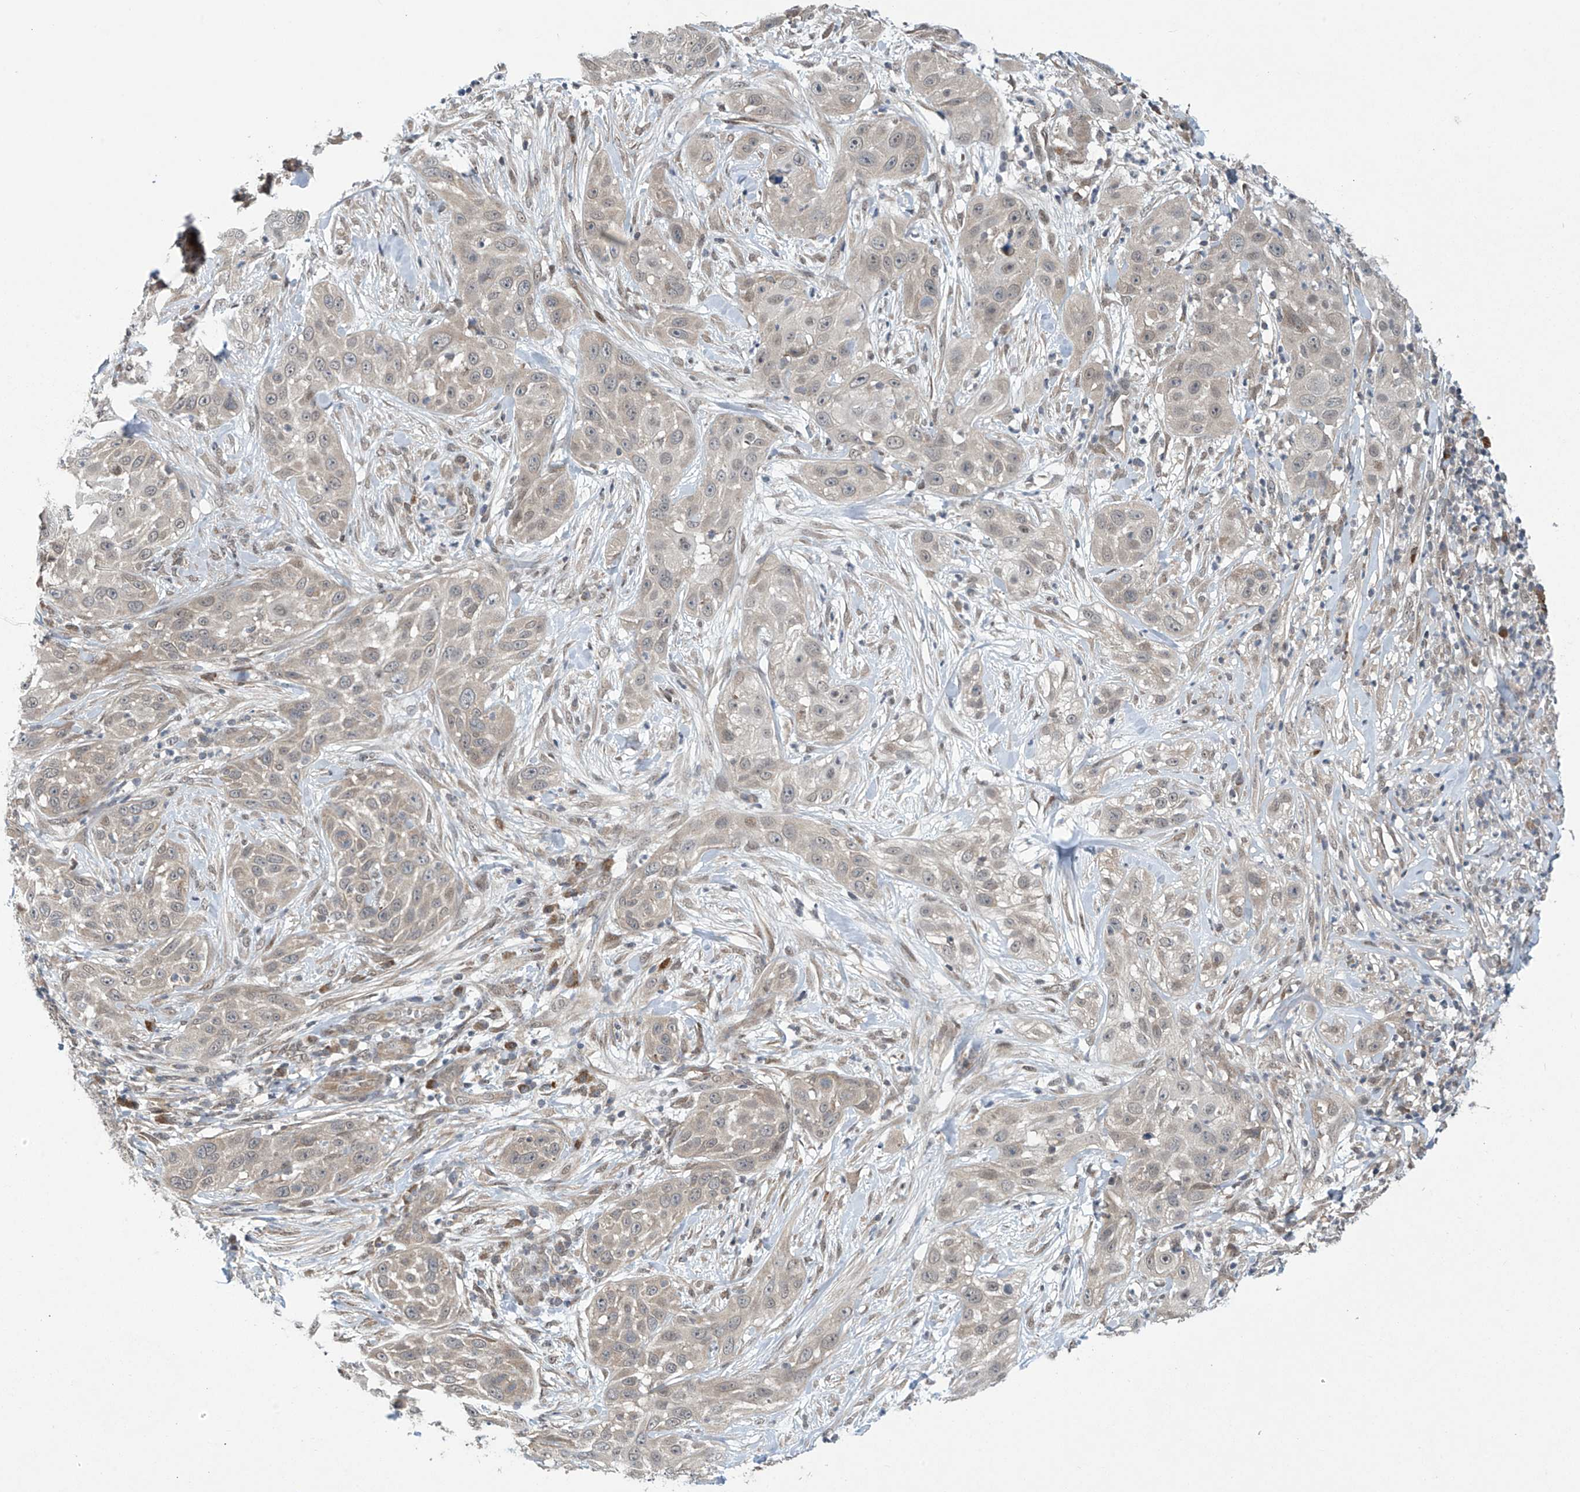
{"staining": {"intensity": "weak", "quantity": "<25%", "location": "nuclear"}, "tissue": "skin cancer", "cell_type": "Tumor cells", "image_type": "cancer", "snomed": [{"axis": "morphology", "description": "Squamous cell carcinoma, NOS"}, {"axis": "topography", "description": "Skin"}], "caption": "High magnification brightfield microscopy of squamous cell carcinoma (skin) stained with DAB (3,3'-diaminobenzidine) (brown) and counterstained with hematoxylin (blue): tumor cells show no significant staining. (DAB immunohistochemistry (IHC), high magnification).", "gene": "ABHD13", "patient": {"sex": "female", "age": 44}}